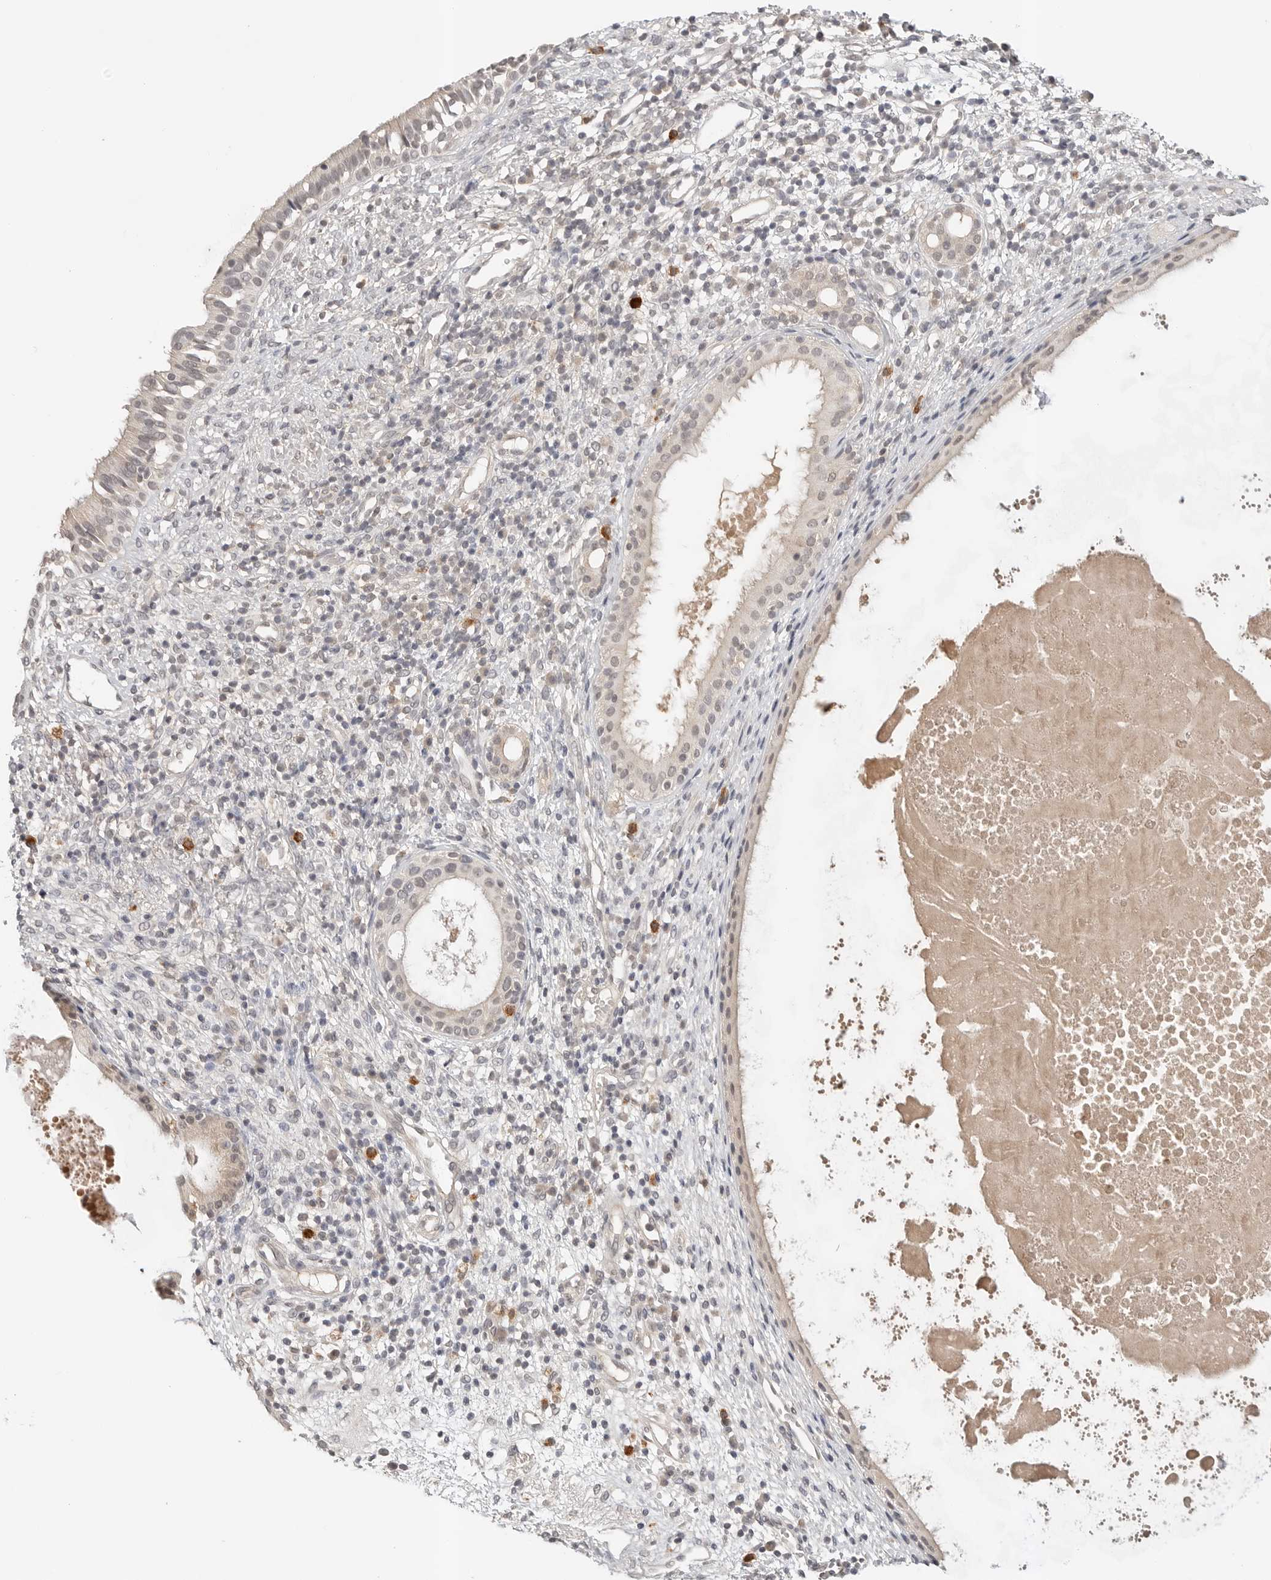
{"staining": {"intensity": "weak", "quantity": "25%-75%", "location": "cytoplasmic/membranous"}, "tissue": "nasopharynx", "cell_type": "Respiratory epithelial cells", "image_type": "normal", "snomed": [{"axis": "morphology", "description": "Normal tissue, NOS"}, {"axis": "topography", "description": "Nasopharynx"}], "caption": "Weak cytoplasmic/membranous expression is identified in about 25%-75% of respiratory epithelial cells in benign nasopharynx.", "gene": "IL24", "patient": {"sex": "male", "age": 22}}